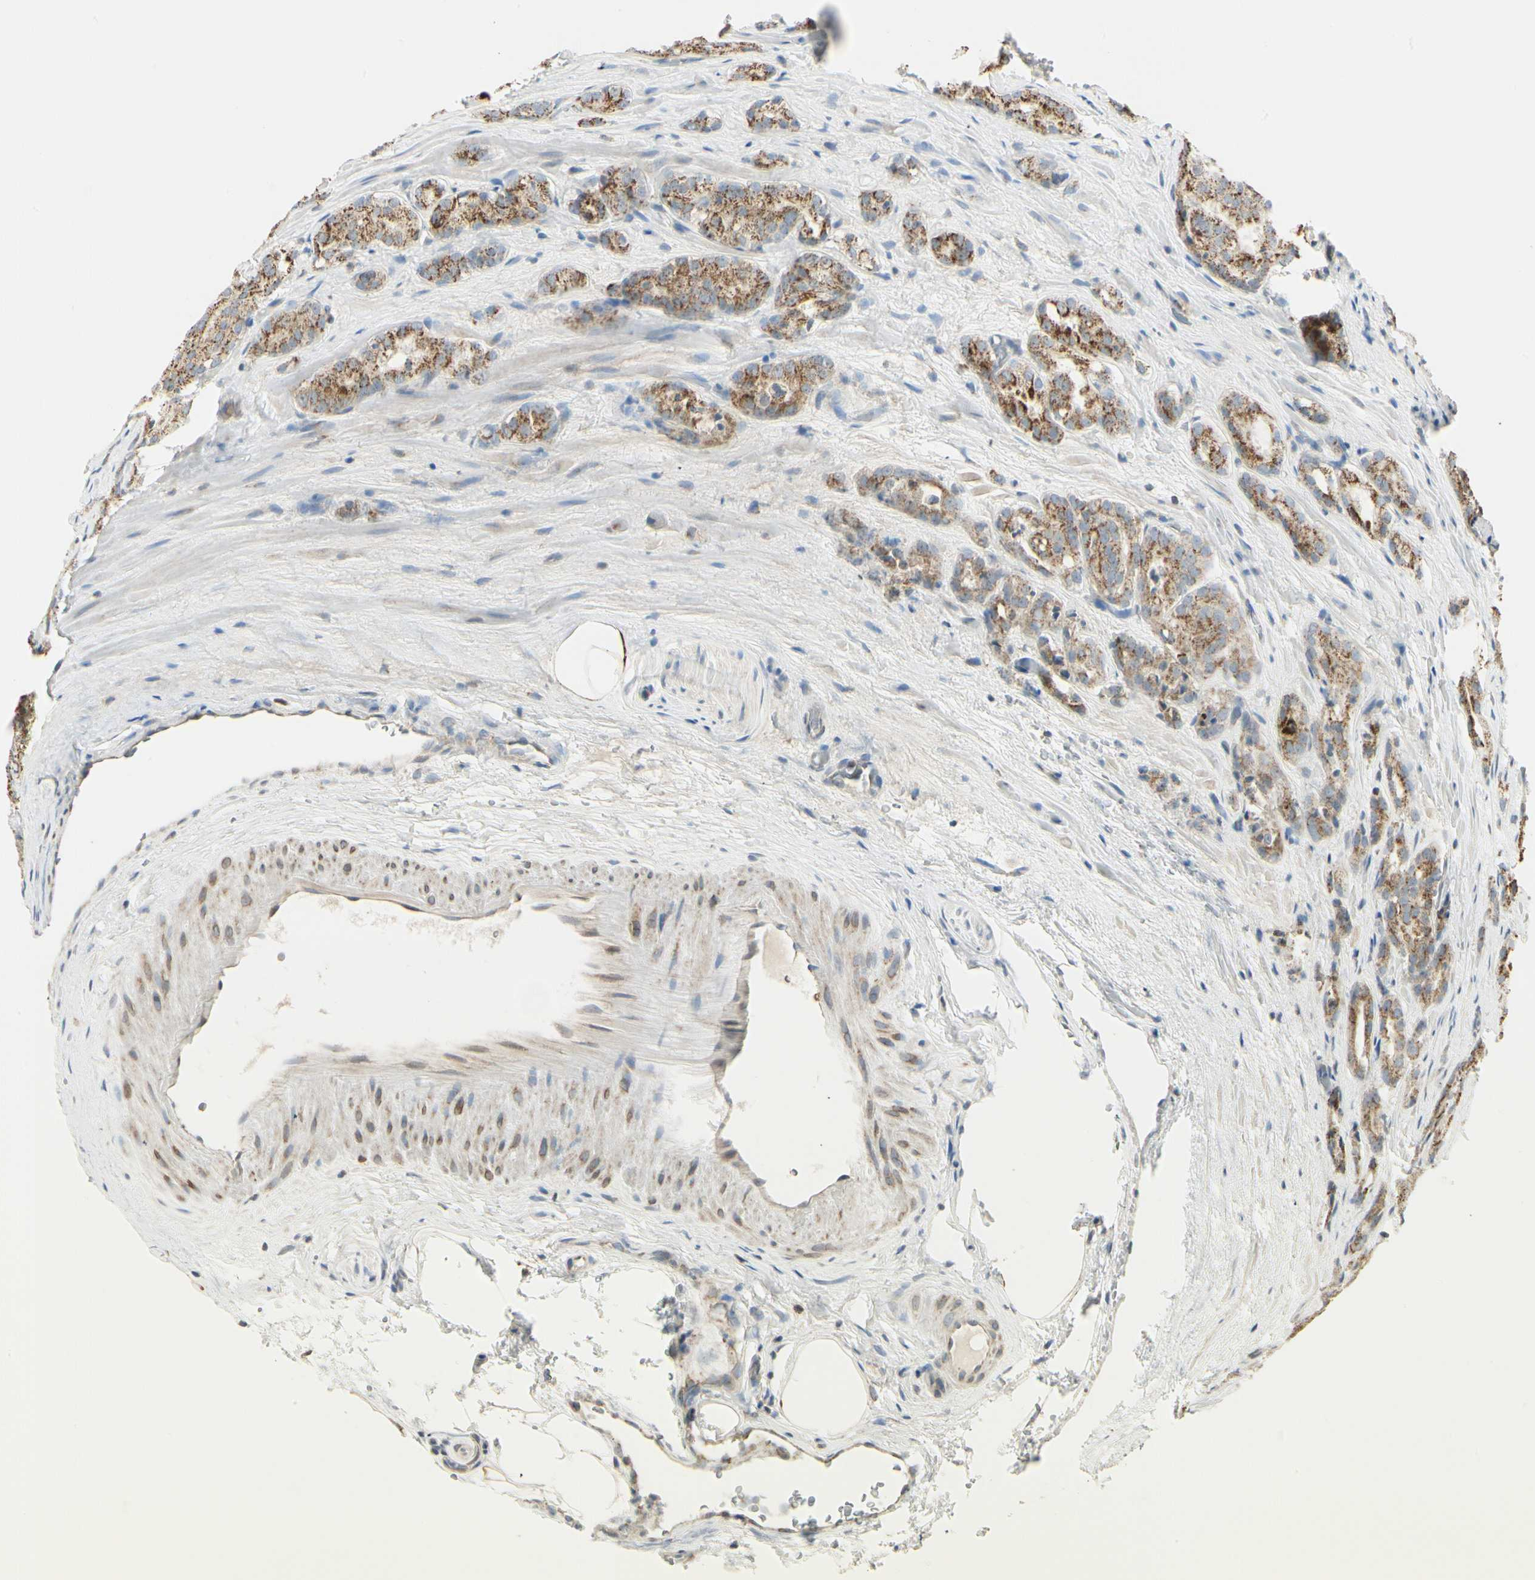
{"staining": {"intensity": "strong", "quantity": ">75%", "location": "cytoplasmic/membranous"}, "tissue": "prostate cancer", "cell_type": "Tumor cells", "image_type": "cancer", "snomed": [{"axis": "morphology", "description": "Adenocarcinoma, High grade"}, {"axis": "topography", "description": "Prostate"}], "caption": "This micrograph displays immunohistochemistry (IHC) staining of human adenocarcinoma (high-grade) (prostate), with high strong cytoplasmic/membranous positivity in approximately >75% of tumor cells.", "gene": "ANKS6", "patient": {"sex": "male", "age": 64}}